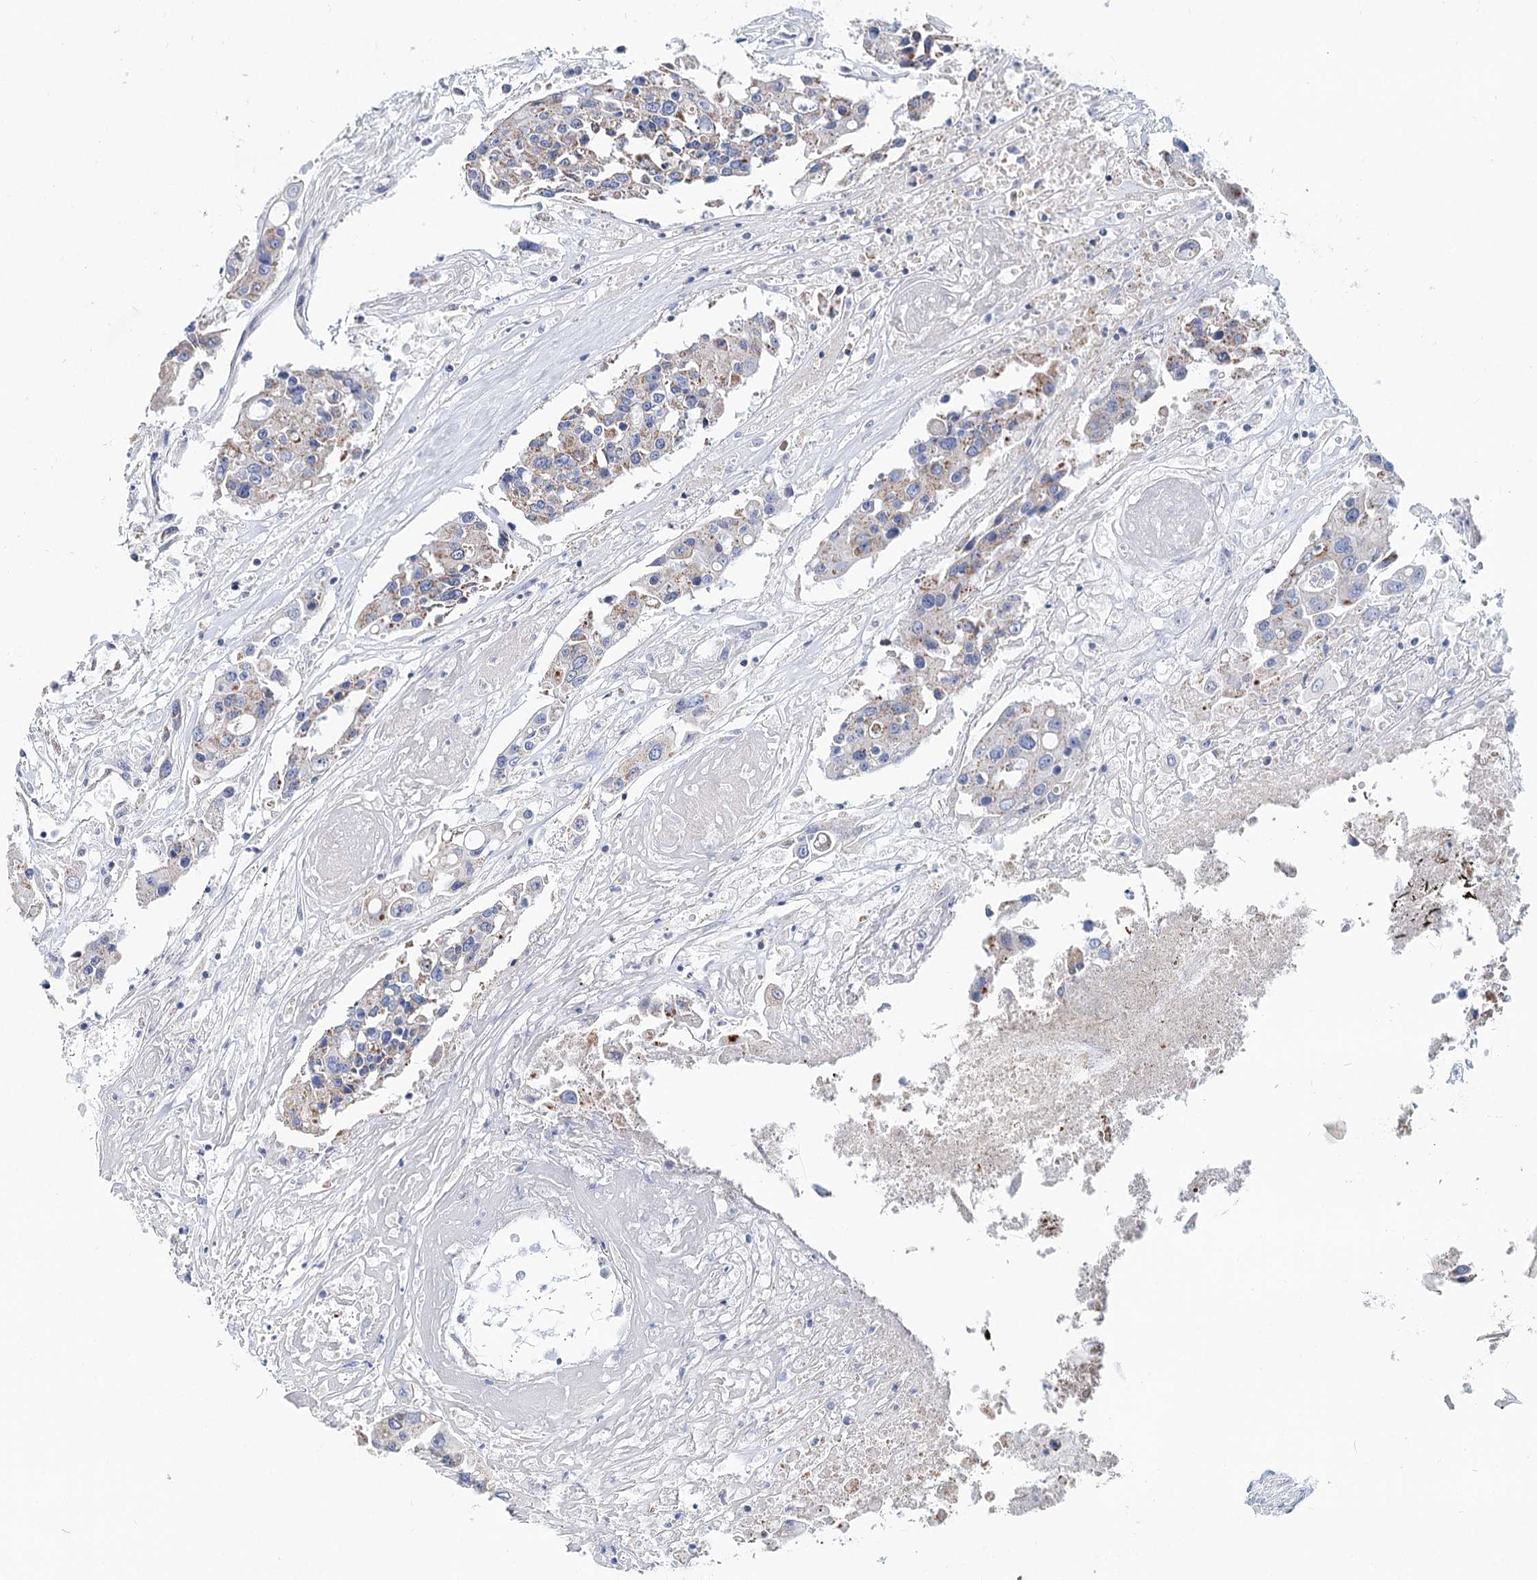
{"staining": {"intensity": "negative", "quantity": "none", "location": "none"}, "tissue": "colorectal cancer", "cell_type": "Tumor cells", "image_type": "cancer", "snomed": [{"axis": "morphology", "description": "Adenocarcinoma, NOS"}, {"axis": "topography", "description": "Colon"}], "caption": "Immunohistochemistry (IHC) of colorectal cancer exhibits no expression in tumor cells.", "gene": "MCCC2", "patient": {"sex": "male", "age": 77}}